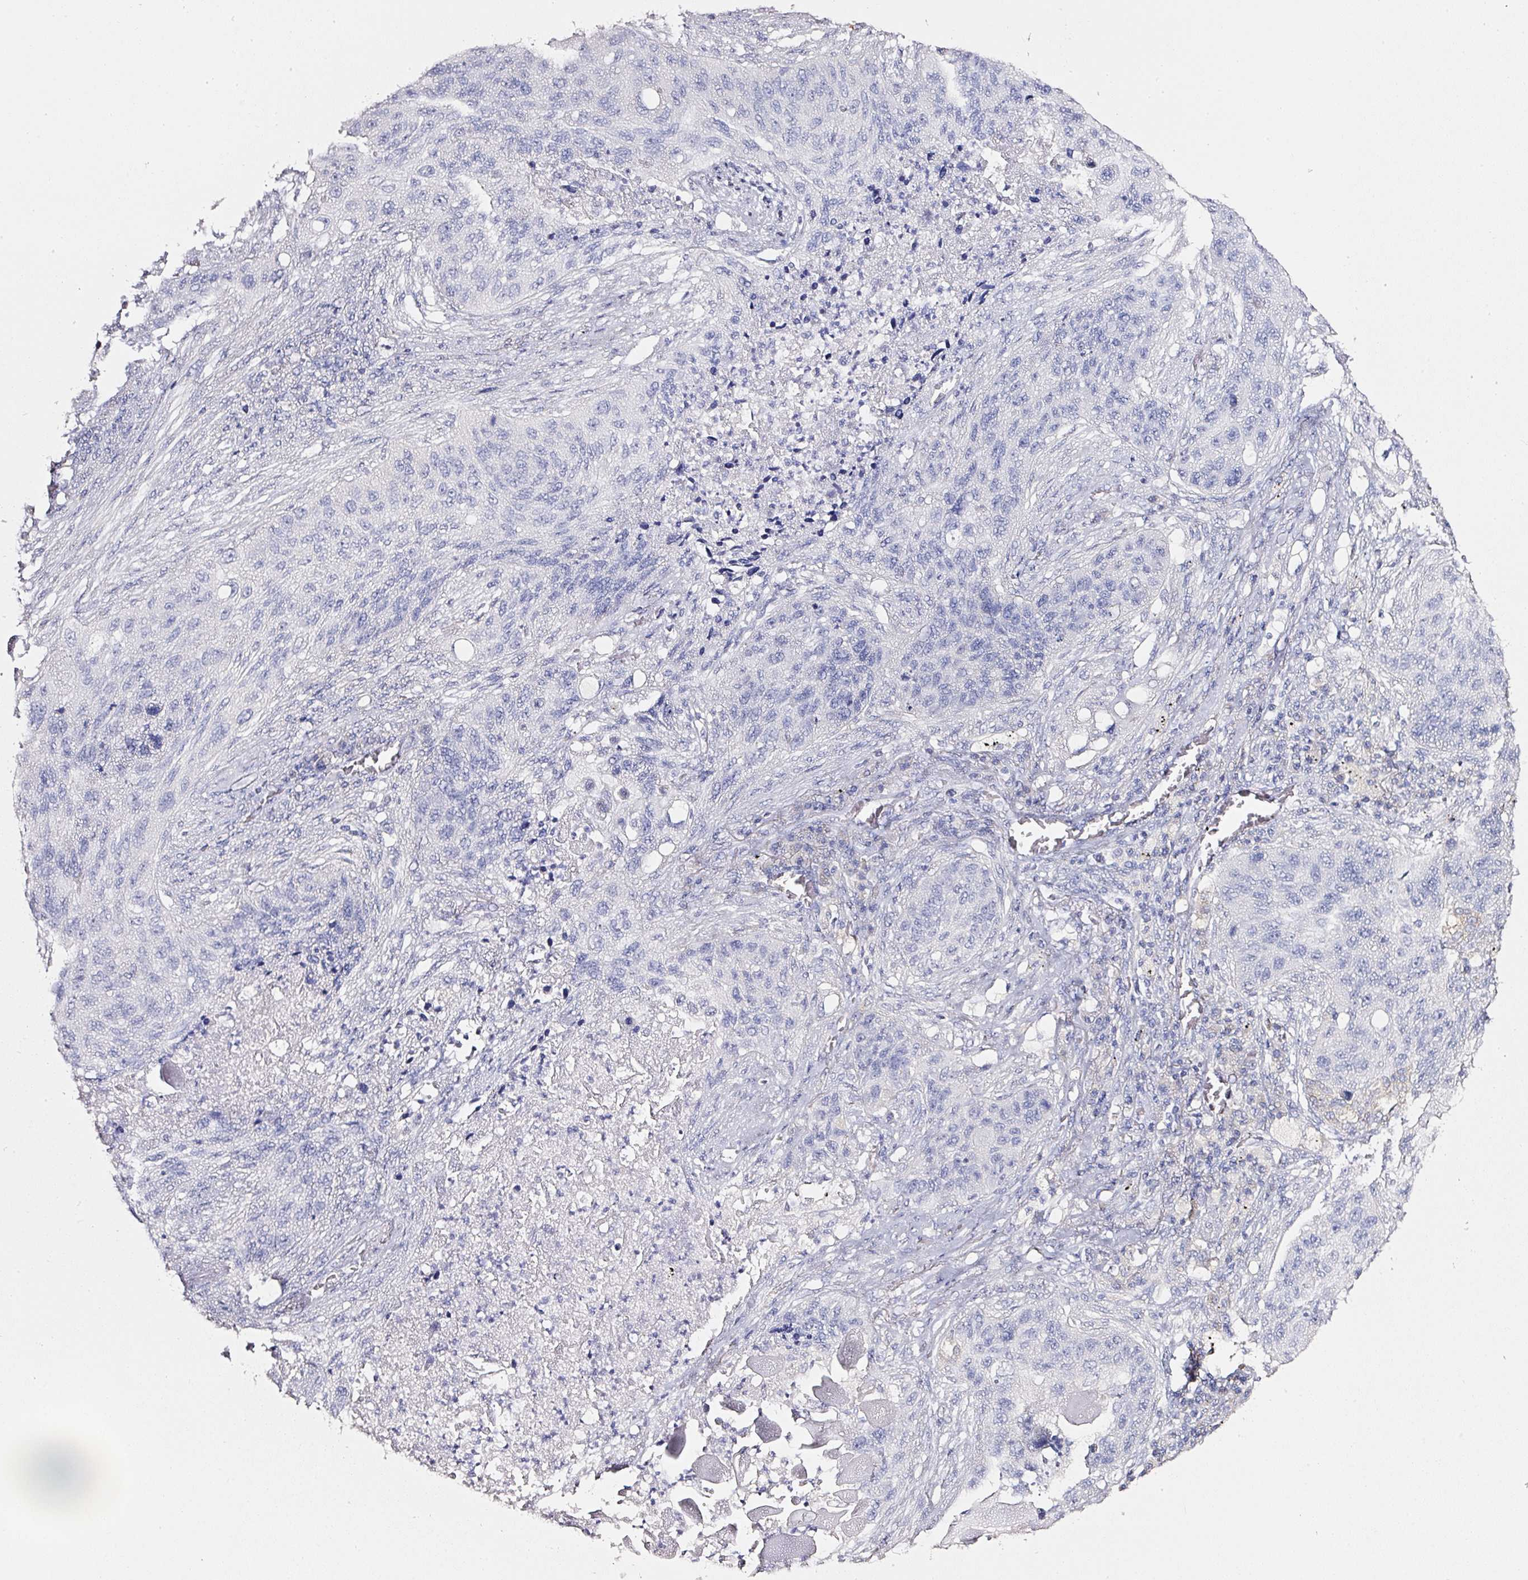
{"staining": {"intensity": "negative", "quantity": "none", "location": "none"}, "tissue": "lung cancer", "cell_type": "Tumor cells", "image_type": "cancer", "snomed": [{"axis": "morphology", "description": "Squamous cell carcinoma, NOS"}, {"axis": "topography", "description": "Lung"}], "caption": "Photomicrograph shows no protein positivity in tumor cells of lung cancer tissue.", "gene": "PDXDC1", "patient": {"sex": "female", "age": 63}}